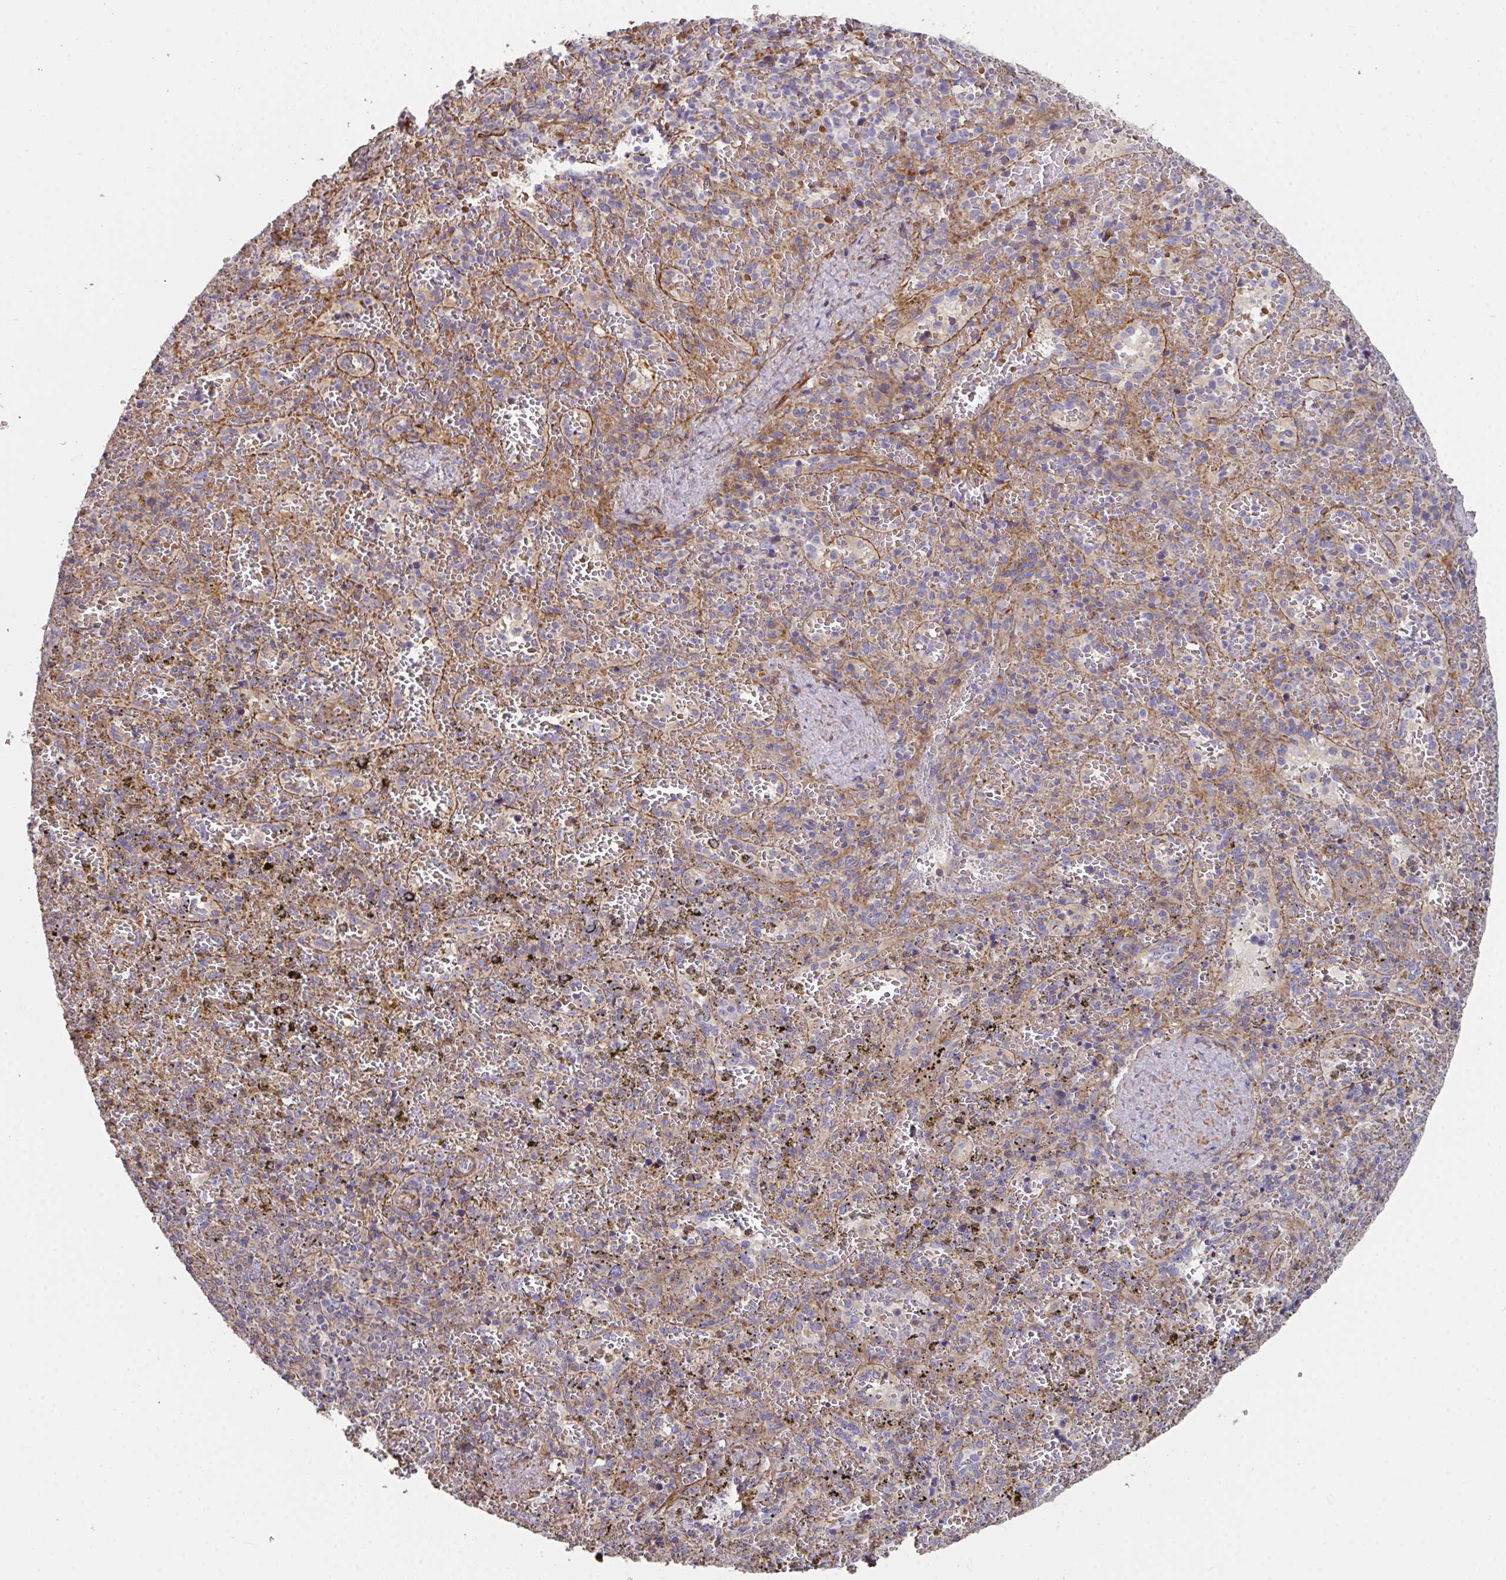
{"staining": {"intensity": "weak", "quantity": "25%-75%", "location": "cytoplasmic/membranous"}, "tissue": "spleen", "cell_type": "Cells in red pulp", "image_type": "normal", "snomed": [{"axis": "morphology", "description": "Normal tissue, NOS"}, {"axis": "topography", "description": "Spleen"}], "caption": "A histopathology image of spleen stained for a protein shows weak cytoplasmic/membranous brown staining in cells in red pulp. Nuclei are stained in blue.", "gene": "FZD2", "patient": {"sex": "female", "age": 50}}